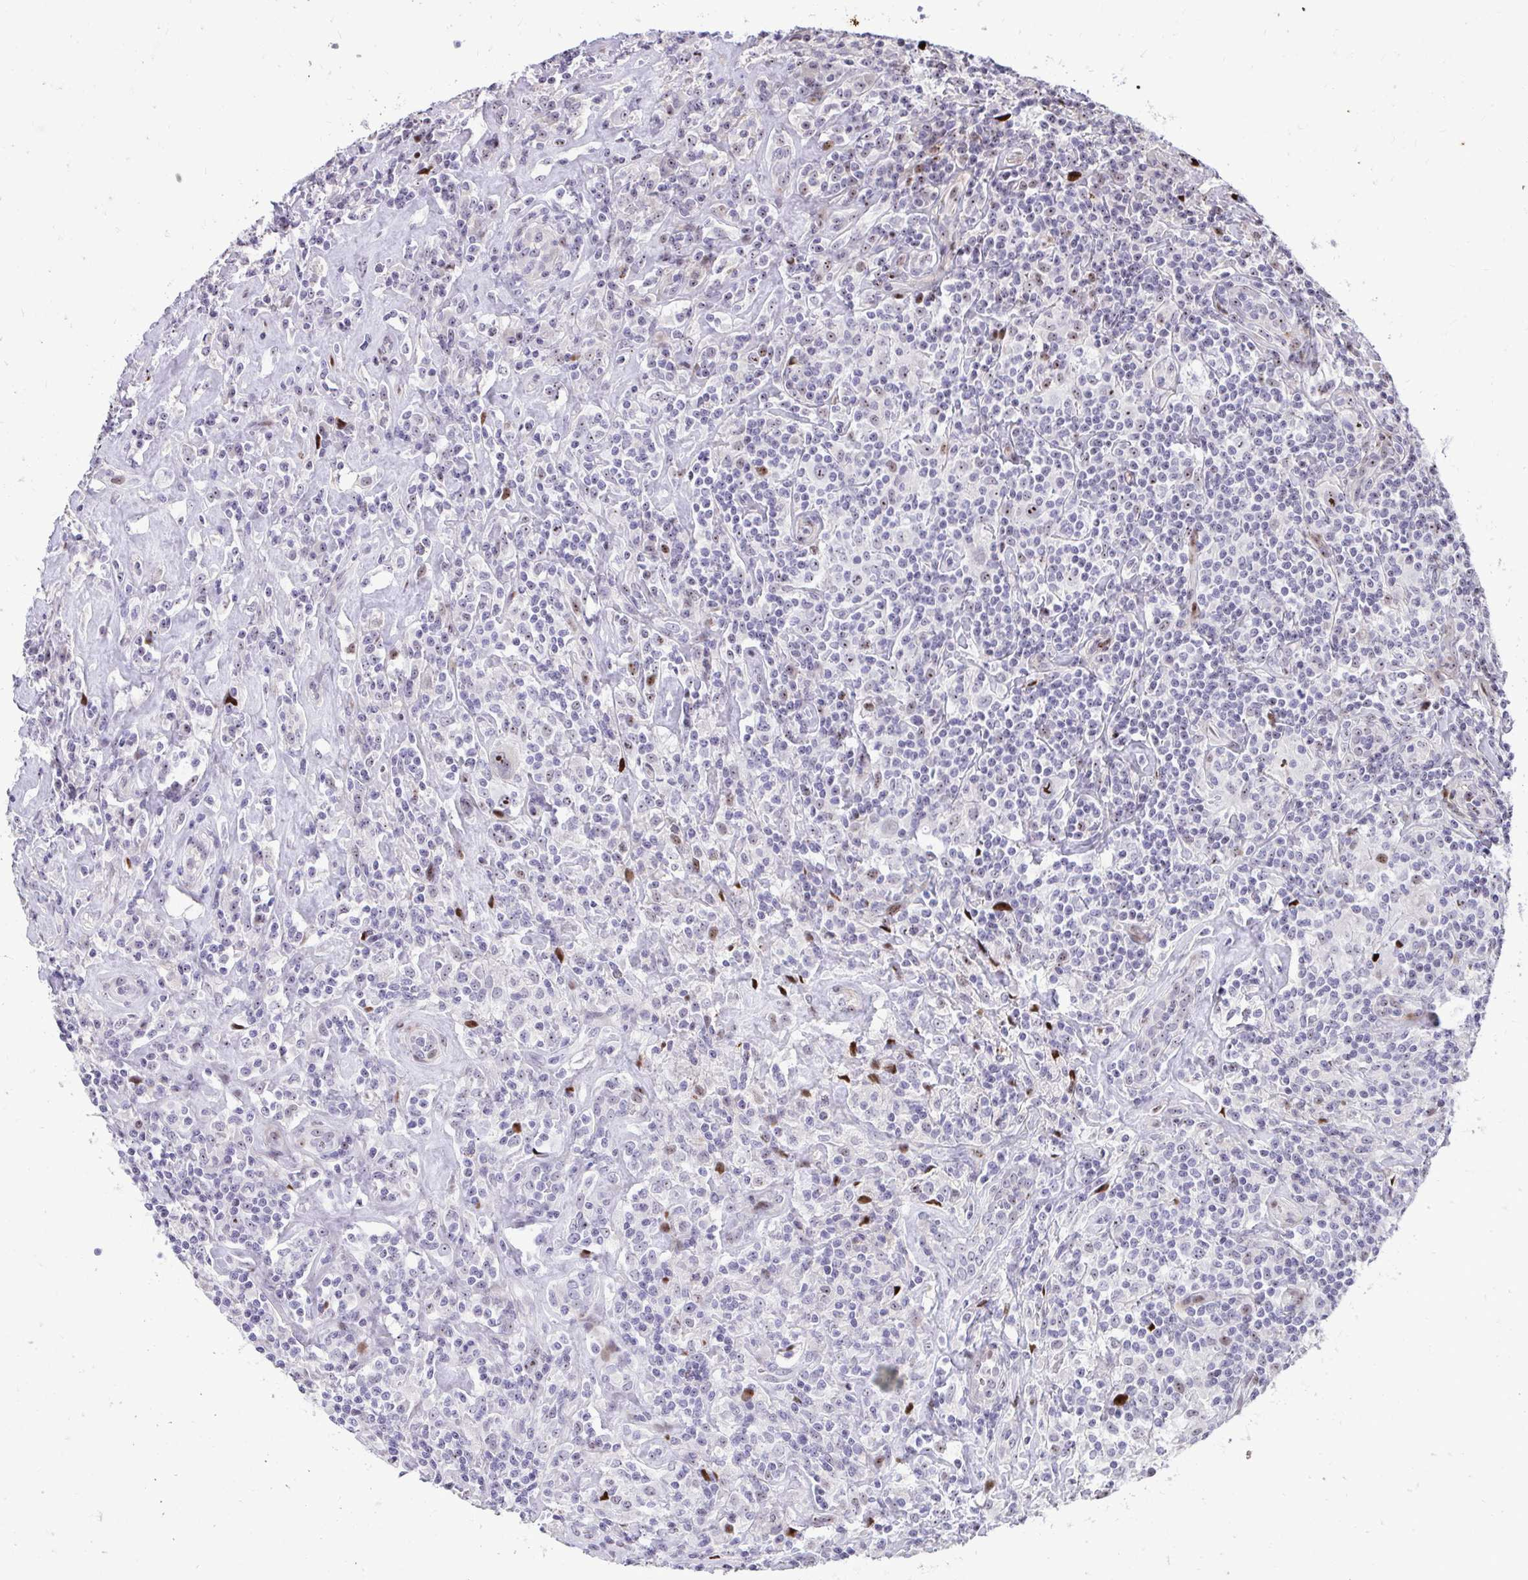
{"staining": {"intensity": "negative", "quantity": "none", "location": "none"}, "tissue": "lymphoma", "cell_type": "Tumor cells", "image_type": "cancer", "snomed": [{"axis": "morphology", "description": "Hodgkin's disease, NOS"}, {"axis": "morphology", "description": "Hodgkin's lymphoma, nodular sclerosis"}, {"axis": "topography", "description": "Lymph node"}], "caption": "Image shows no protein expression in tumor cells of Hodgkin's disease tissue. (Brightfield microscopy of DAB immunohistochemistry (IHC) at high magnification).", "gene": "DLX4", "patient": {"sex": "female", "age": 10}}